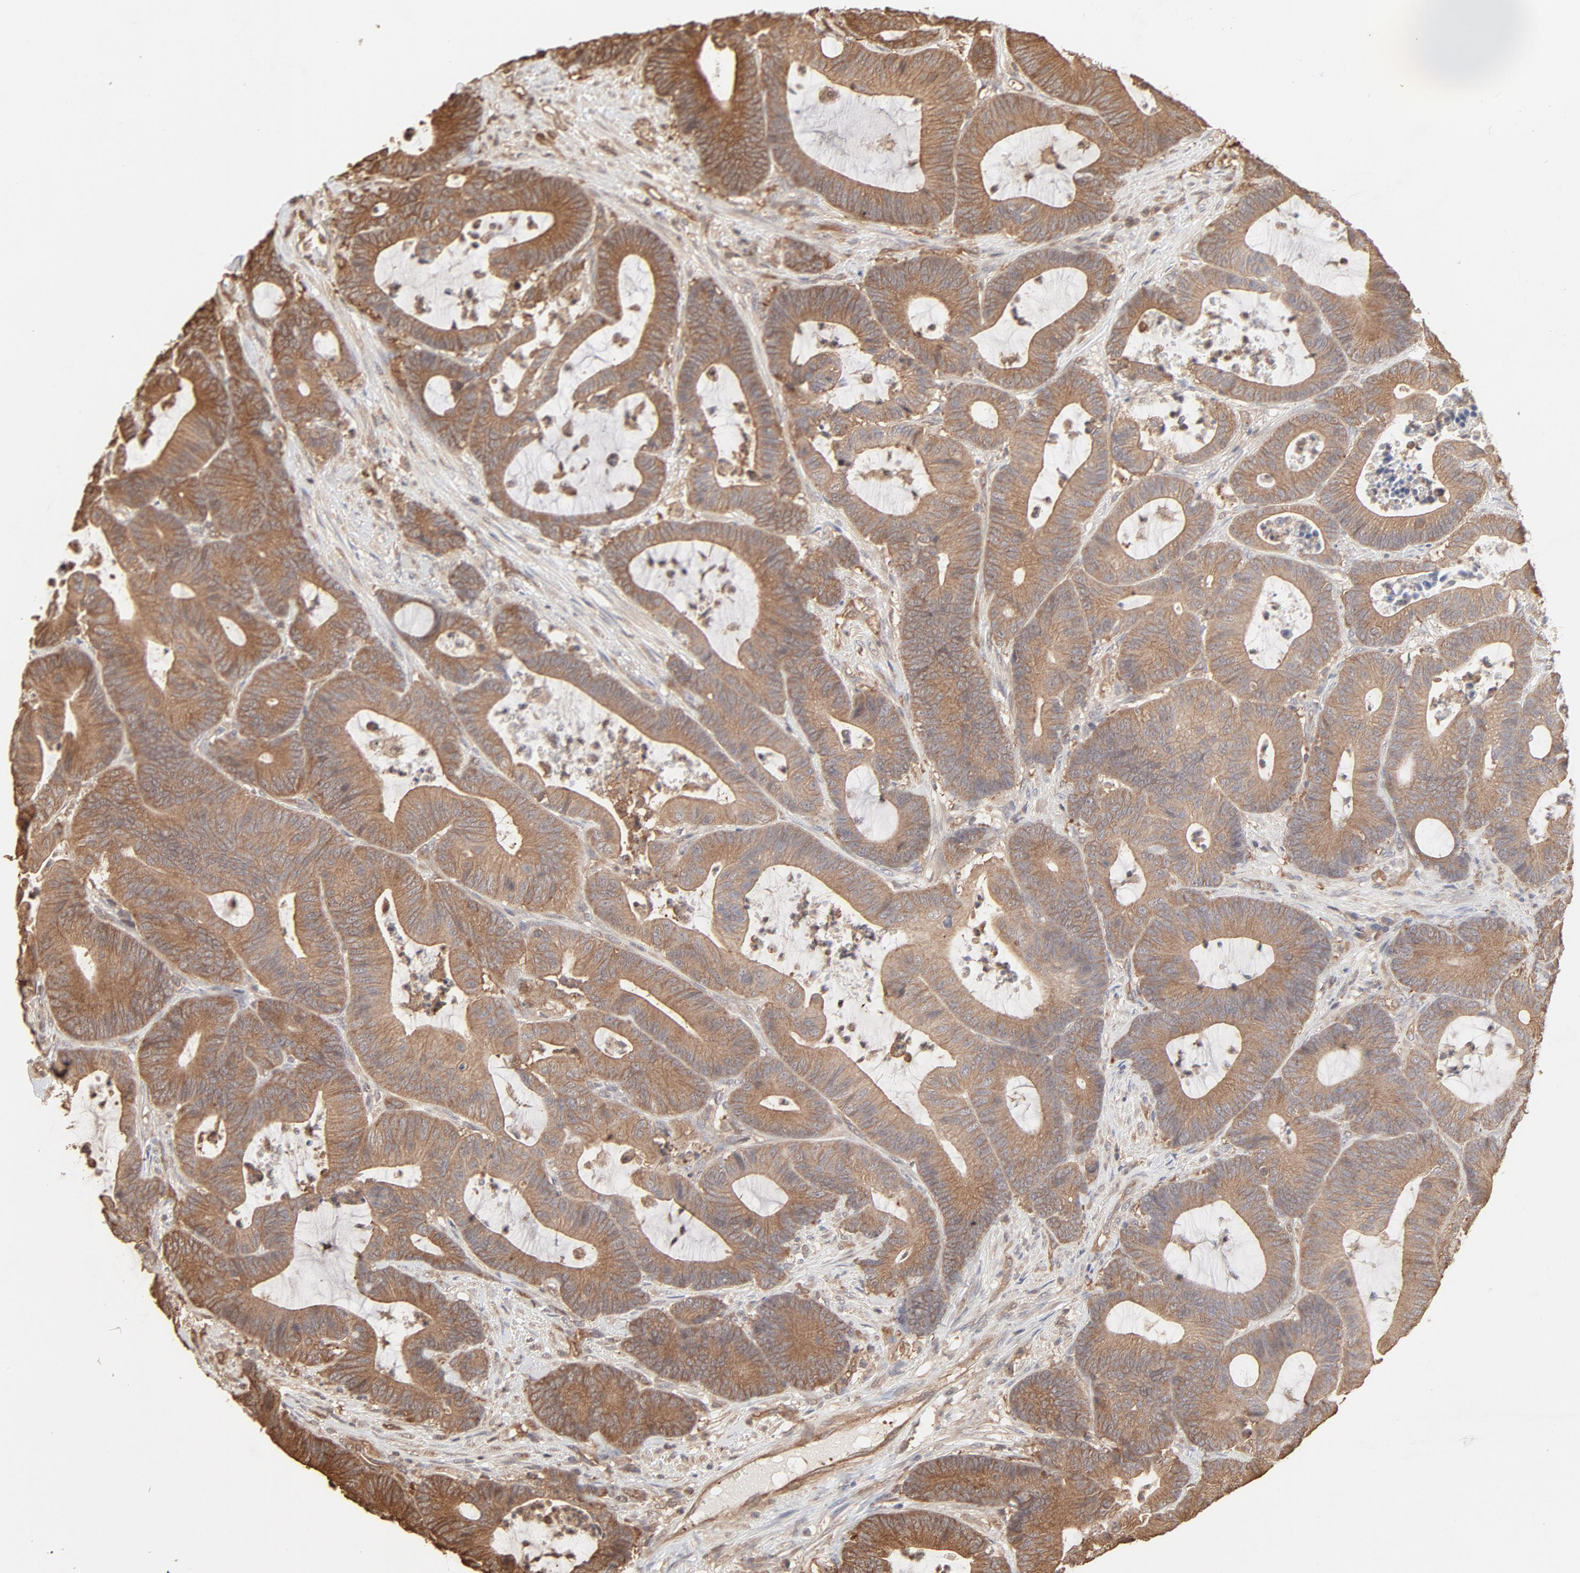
{"staining": {"intensity": "moderate", "quantity": ">75%", "location": "cytoplasmic/membranous"}, "tissue": "colorectal cancer", "cell_type": "Tumor cells", "image_type": "cancer", "snomed": [{"axis": "morphology", "description": "Adenocarcinoma, NOS"}, {"axis": "topography", "description": "Colon"}], "caption": "This is an image of immunohistochemistry staining of colorectal adenocarcinoma, which shows moderate positivity in the cytoplasmic/membranous of tumor cells.", "gene": "PPP2CA", "patient": {"sex": "female", "age": 84}}